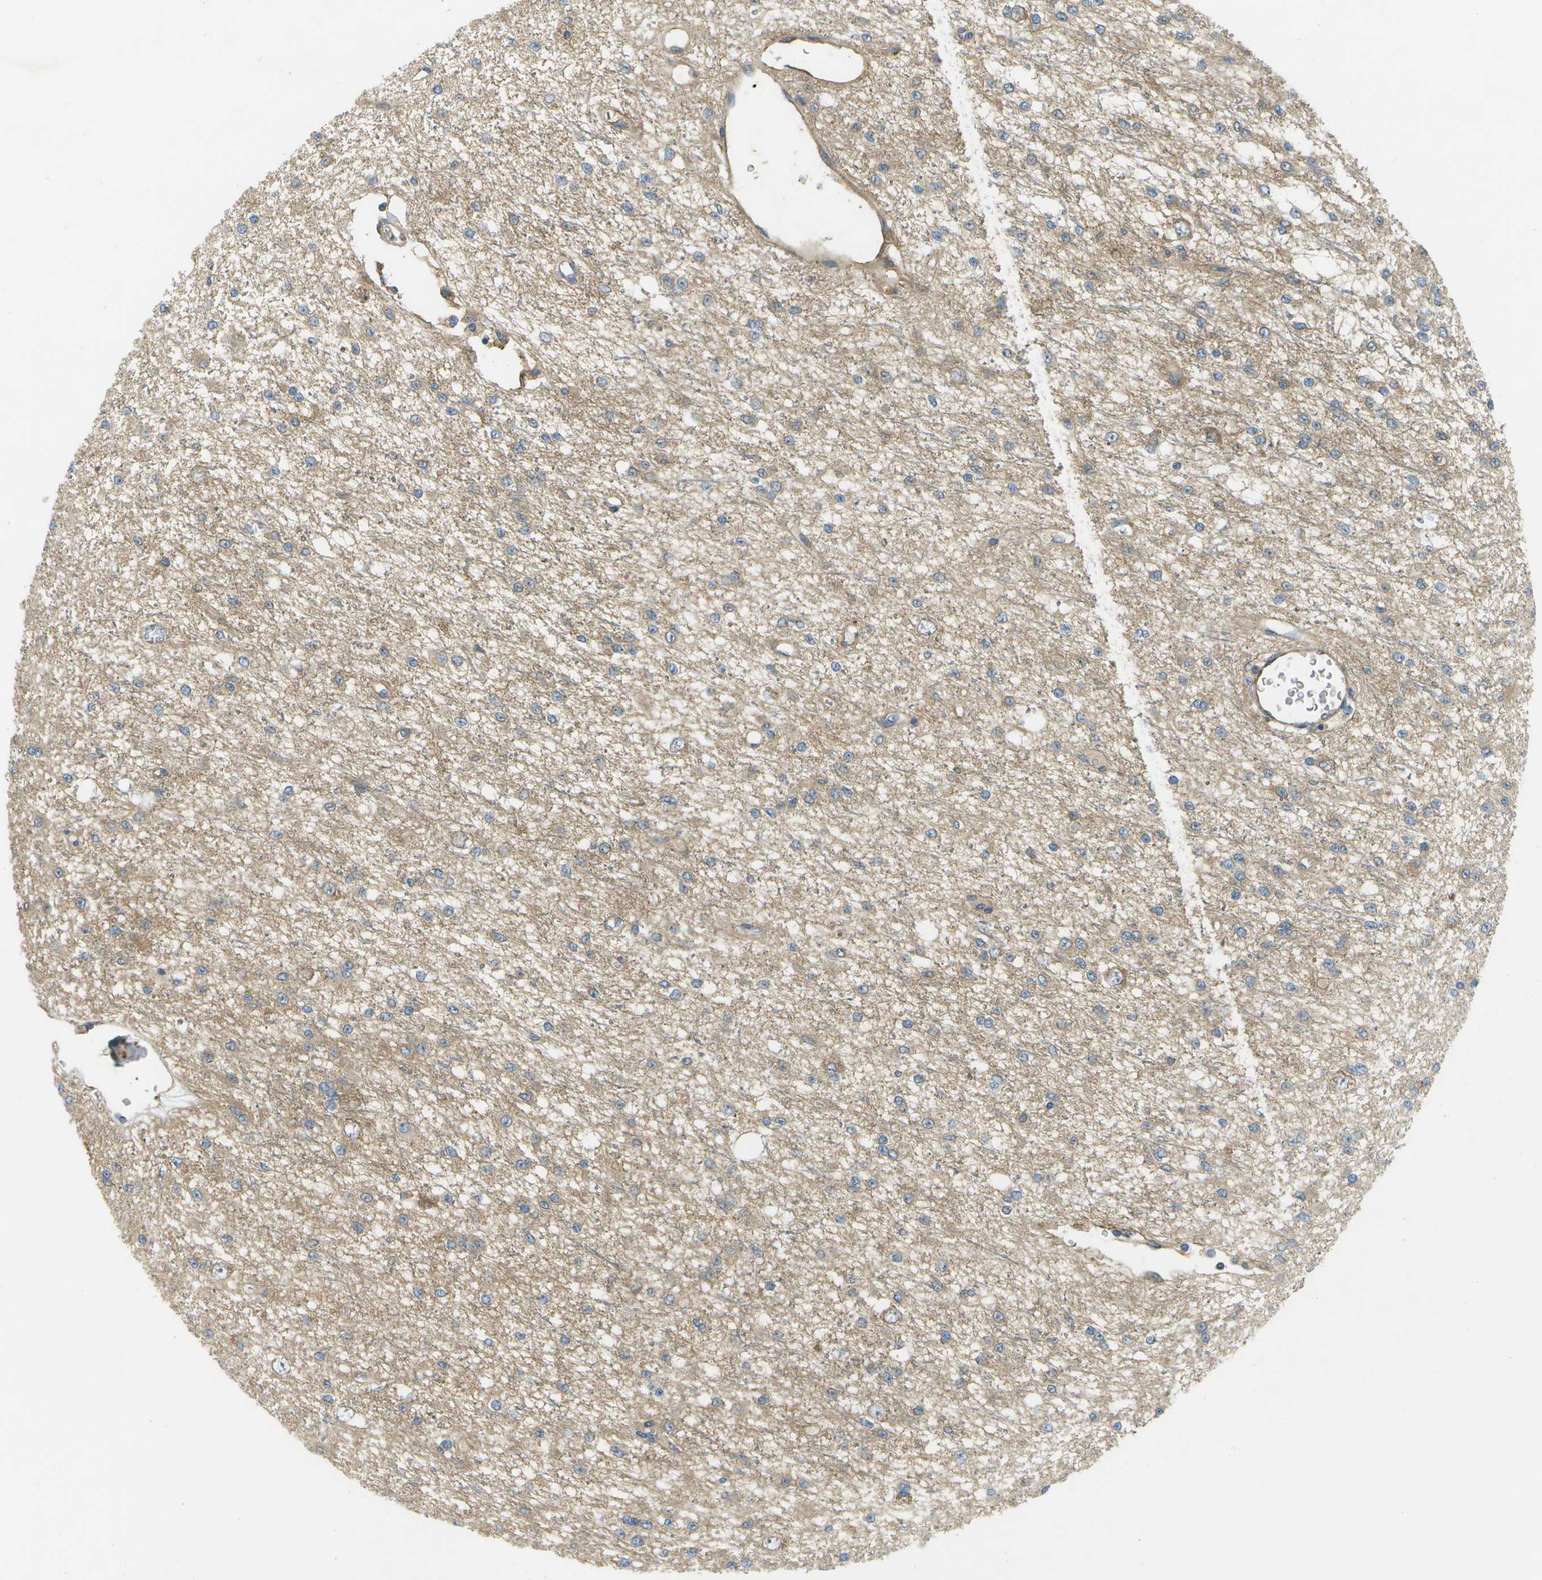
{"staining": {"intensity": "weak", "quantity": "25%-75%", "location": "cytoplasmic/membranous"}, "tissue": "glioma", "cell_type": "Tumor cells", "image_type": "cancer", "snomed": [{"axis": "morphology", "description": "Glioma, malignant, Low grade"}, {"axis": "topography", "description": "Brain"}], "caption": "Weak cytoplasmic/membranous protein expression is appreciated in approximately 25%-75% of tumor cells in glioma.", "gene": "WNK2", "patient": {"sex": "male", "age": 38}}